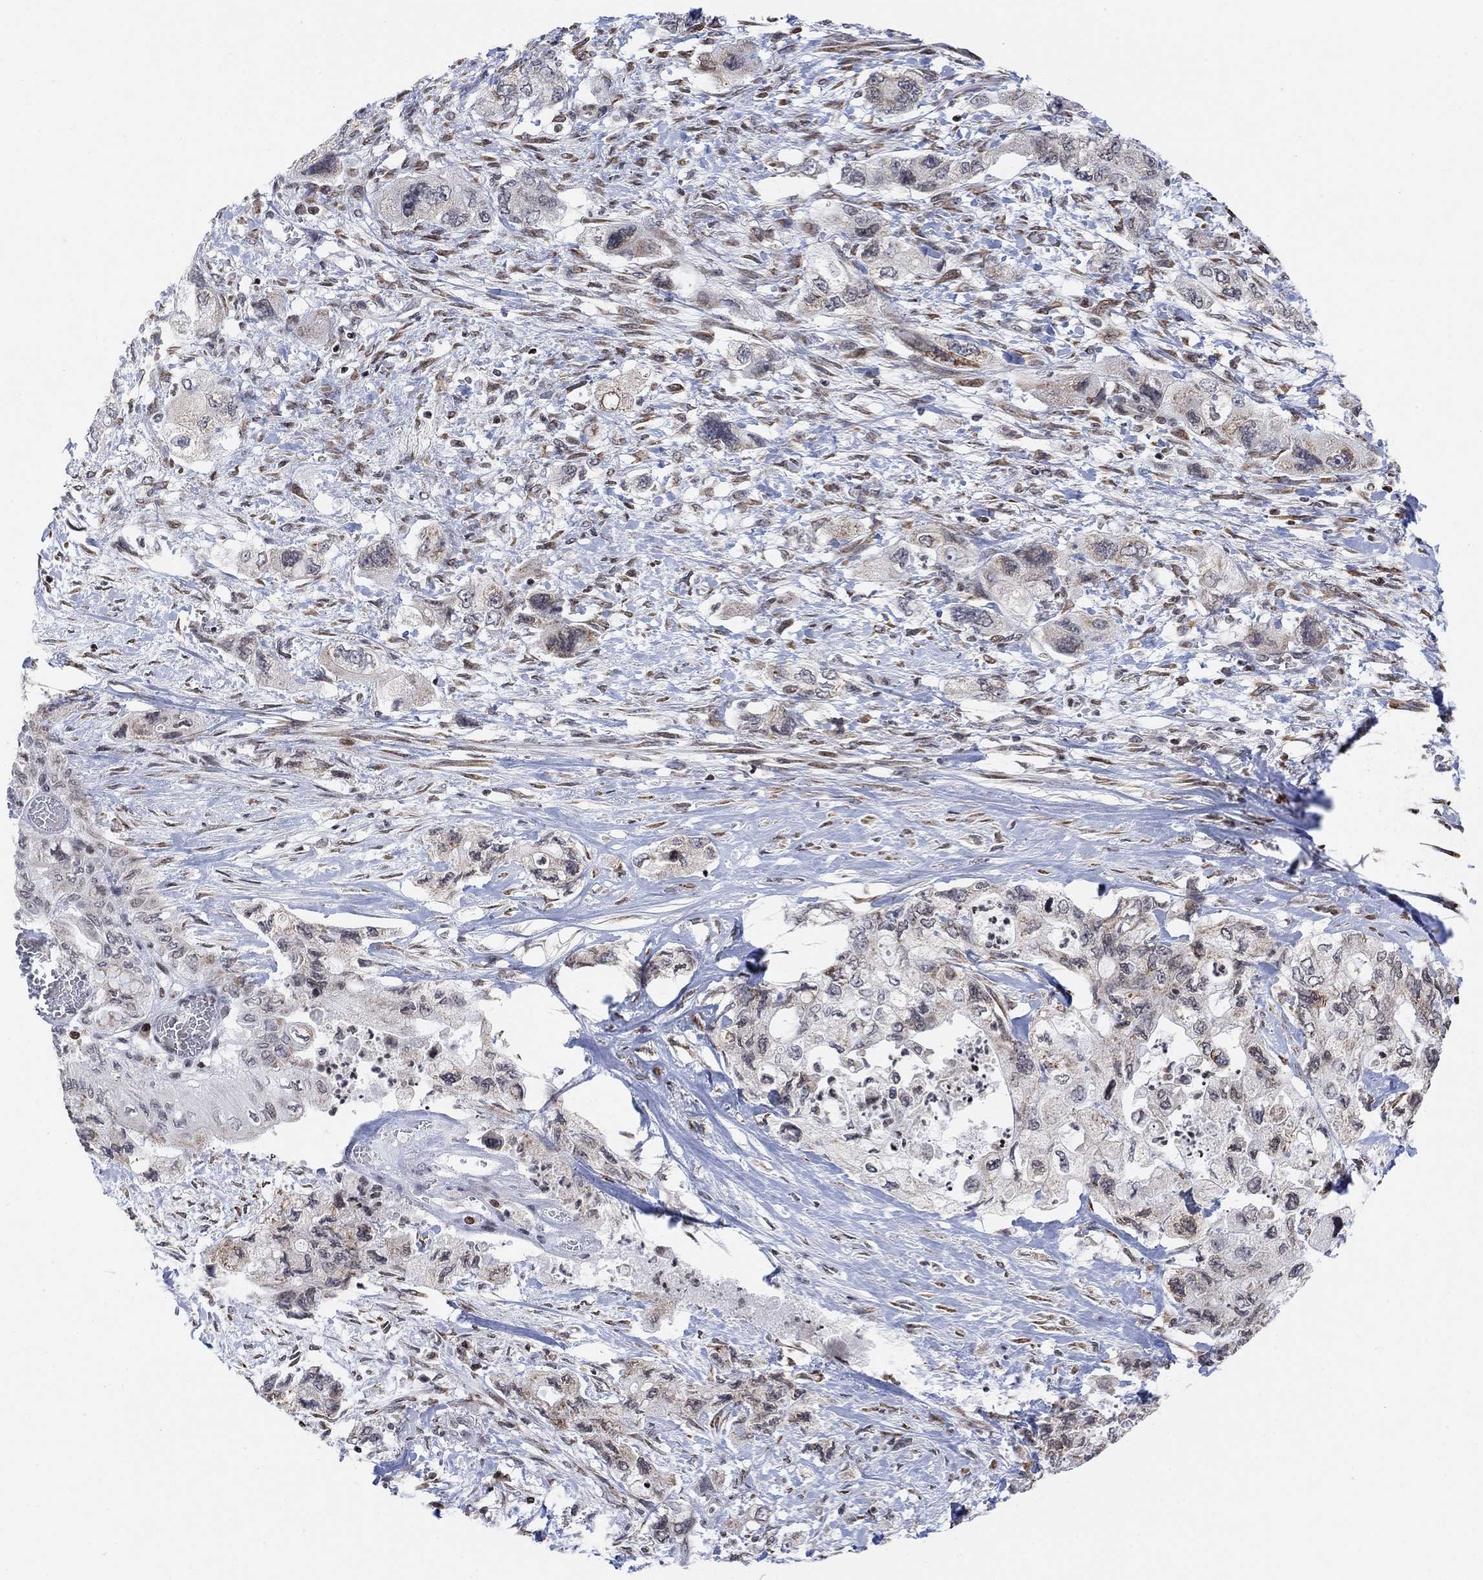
{"staining": {"intensity": "moderate", "quantity": "25%-75%", "location": "cytoplasmic/membranous"}, "tissue": "pancreatic cancer", "cell_type": "Tumor cells", "image_type": "cancer", "snomed": [{"axis": "morphology", "description": "Adenocarcinoma, NOS"}, {"axis": "topography", "description": "Pancreas"}], "caption": "Protein positivity by immunohistochemistry (IHC) demonstrates moderate cytoplasmic/membranous staining in about 25%-75% of tumor cells in pancreatic cancer.", "gene": "ABHD14A", "patient": {"sex": "female", "age": 73}}